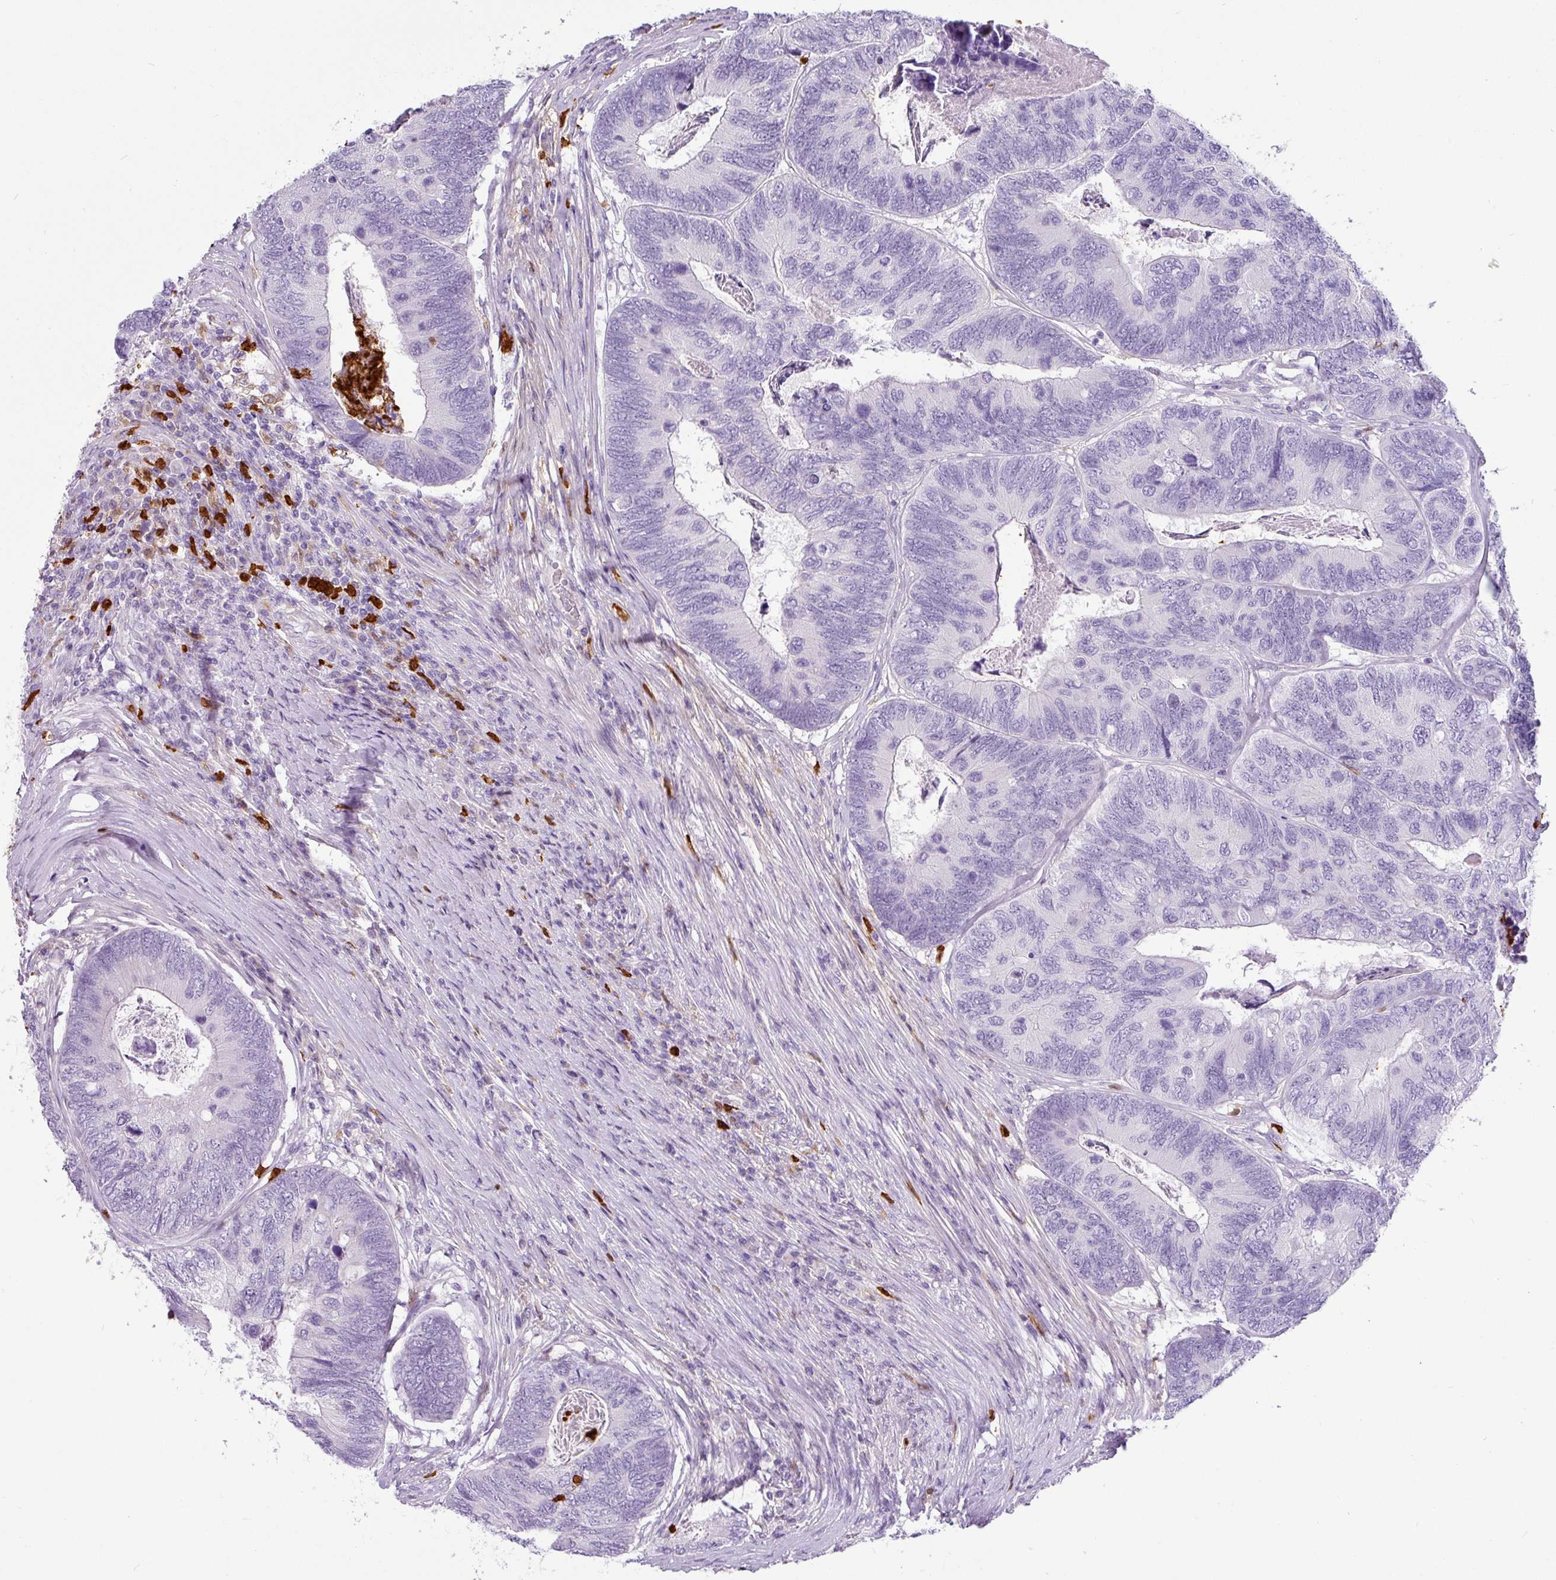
{"staining": {"intensity": "negative", "quantity": "none", "location": "none"}, "tissue": "colorectal cancer", "cell_type": "Tumor cells", "image_type": "cancer", "snomed": [{"axis": "morphology", "description": "Adenocarcinoma, NOS"}, {"axis": "topography", "description": "Colon"}], "caption": "Photomicrograph shows no significant protein staining in tumor cells of colorectal adenocarcinoma.", "gene": "SH2D3C", "patient": {"sex": "female", "age": 67}}